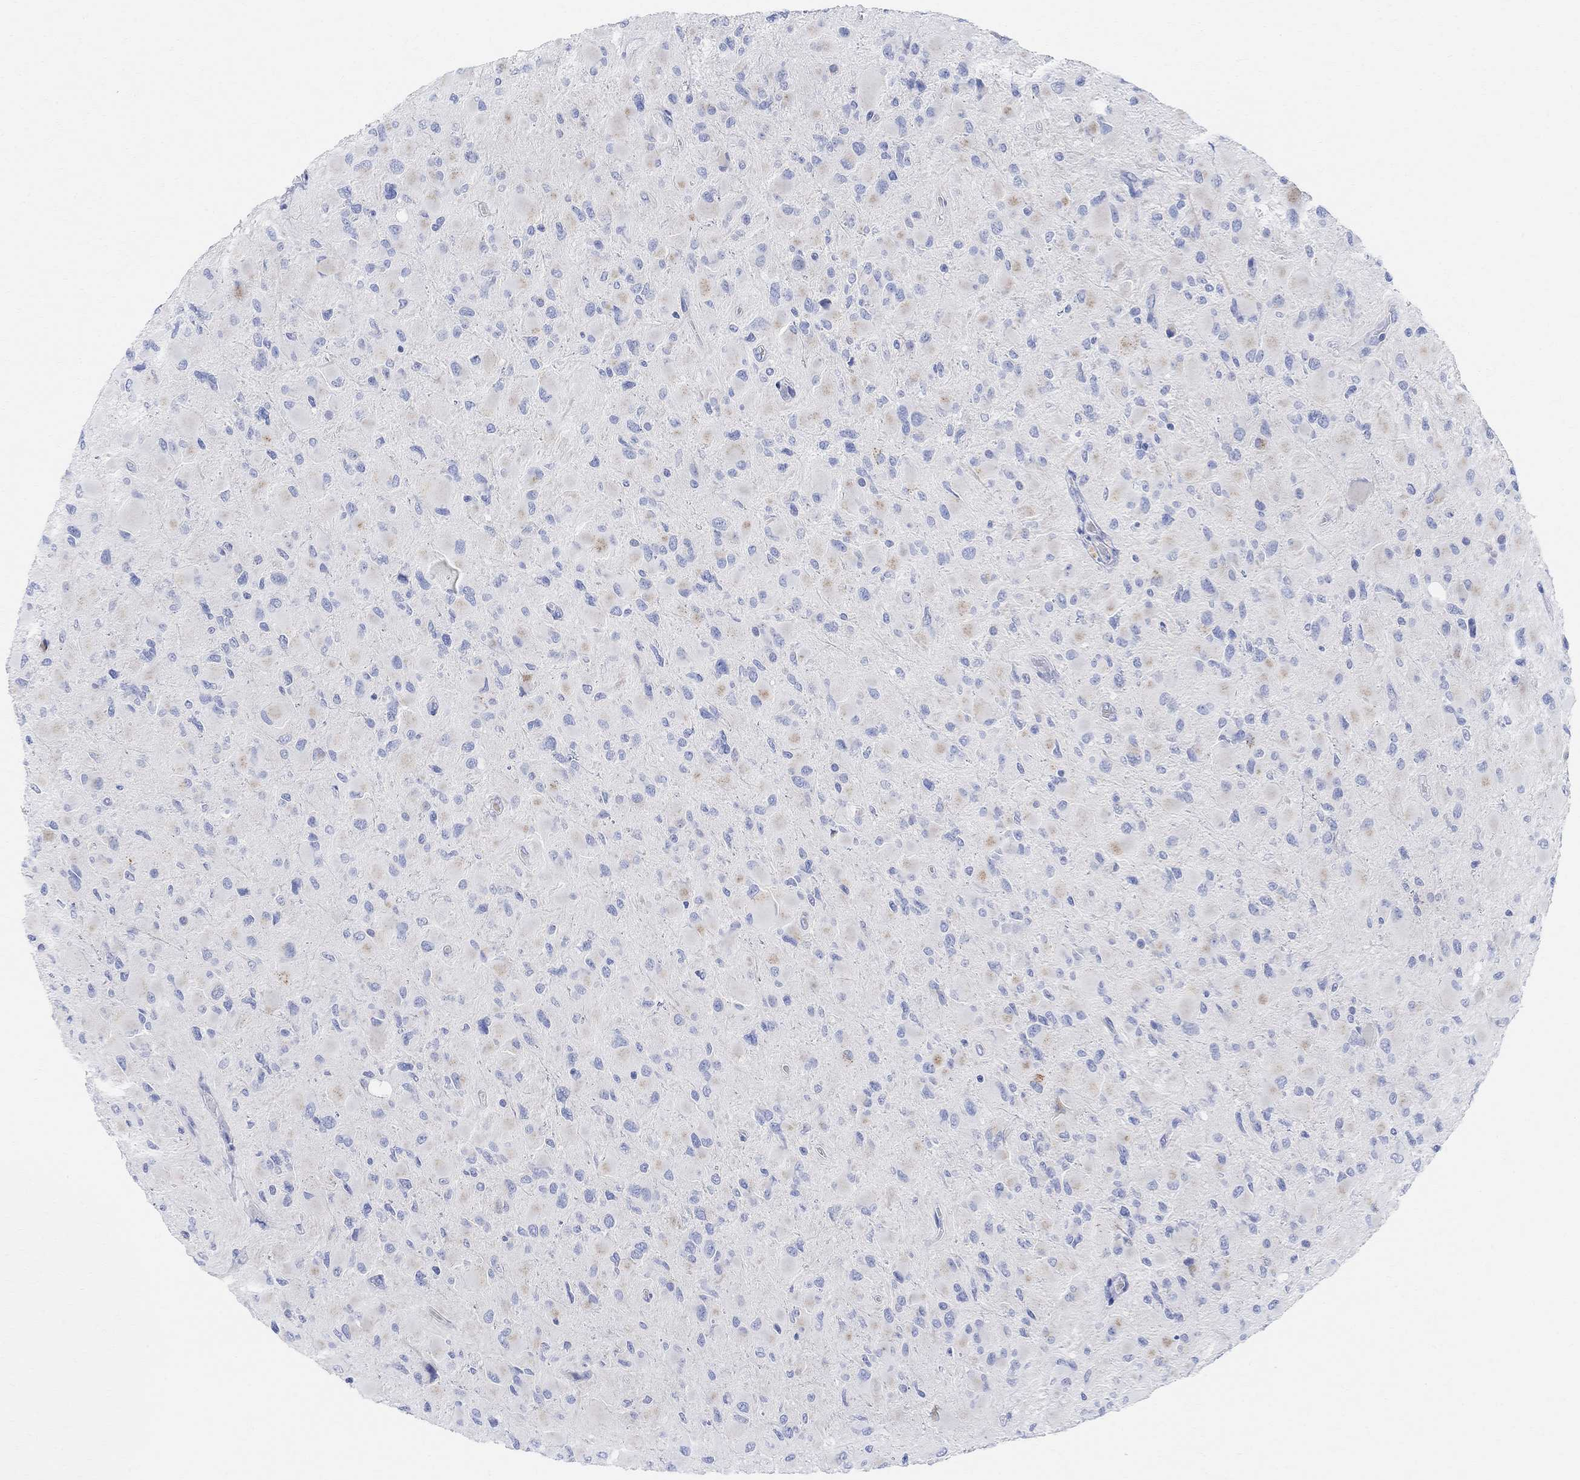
{"staining": {"intensity": "negative", "quantity": "none", "location": "none"}, "tissue": "glioma", "cell_type": "Tumor cells", "image_type": "cancer", "snomed": [{"axis": "morphology", "description": "Glioma, malignant, High grade"}, {"axis": "topography", "description": "Cerebral cortex"}], "caption": "Malignant glioma (high-grade) was stained to show a protein in brown. There is no significant positivity in tumor cells.", "gene": "RETNLB", "patient": {"sex": "female", "age": 36}}